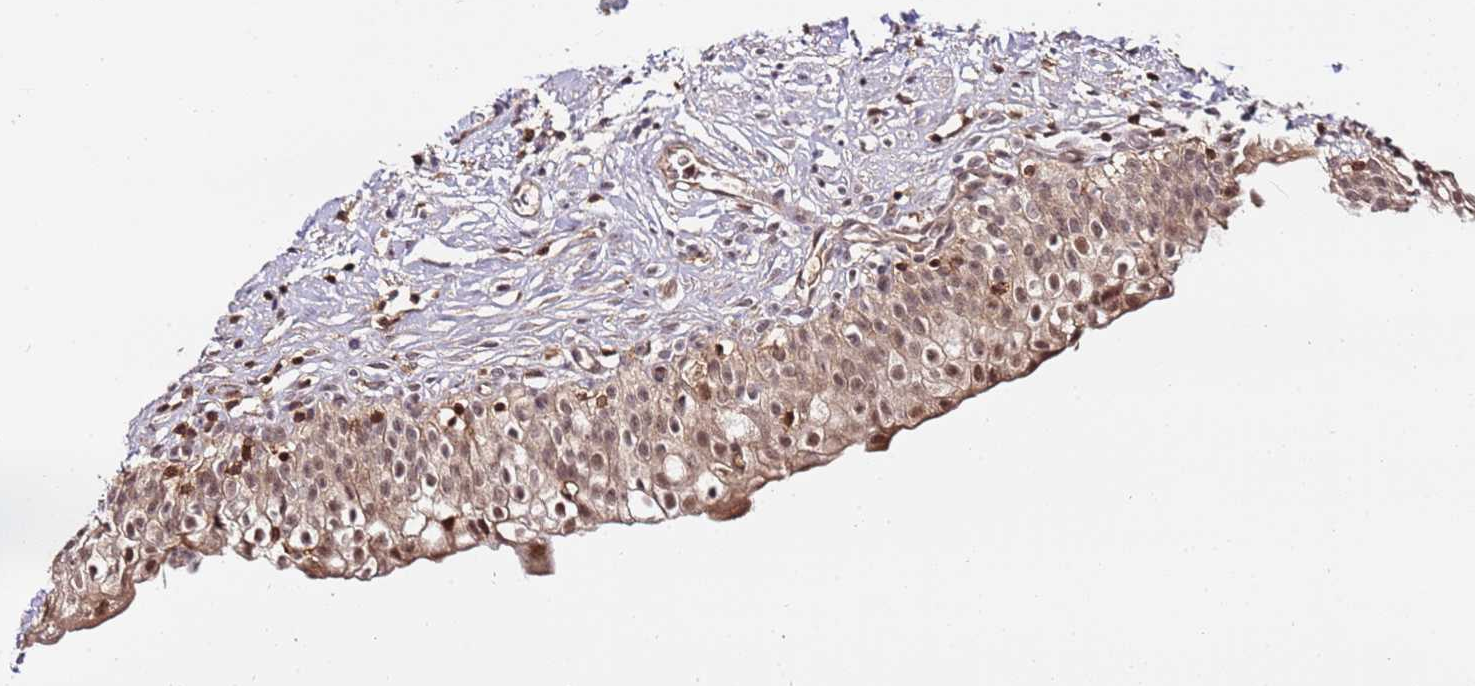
{"staining": {"intensity": "moderate", "quantity": ">75%", "location": "cytoplasmic/membranous,nuclear"}, "tissue": "urinary bladder", "cell_type": "Urothelial cells", "image_type": "normal", "snomed": [{"axis": "morphology", "description": "Normal tissue, NOS"}, {"axis": "topography", "description": "Urinary bladder"}], "caption": "Unremarkable urinary bladder displays moderate cytoplasmic/membranous,nuclear expression in about >75% of urothelial cells, visualized by immunohistochemistry.", "gene": "OR5V1", "patient": {"sex": "male", "age": 55}}